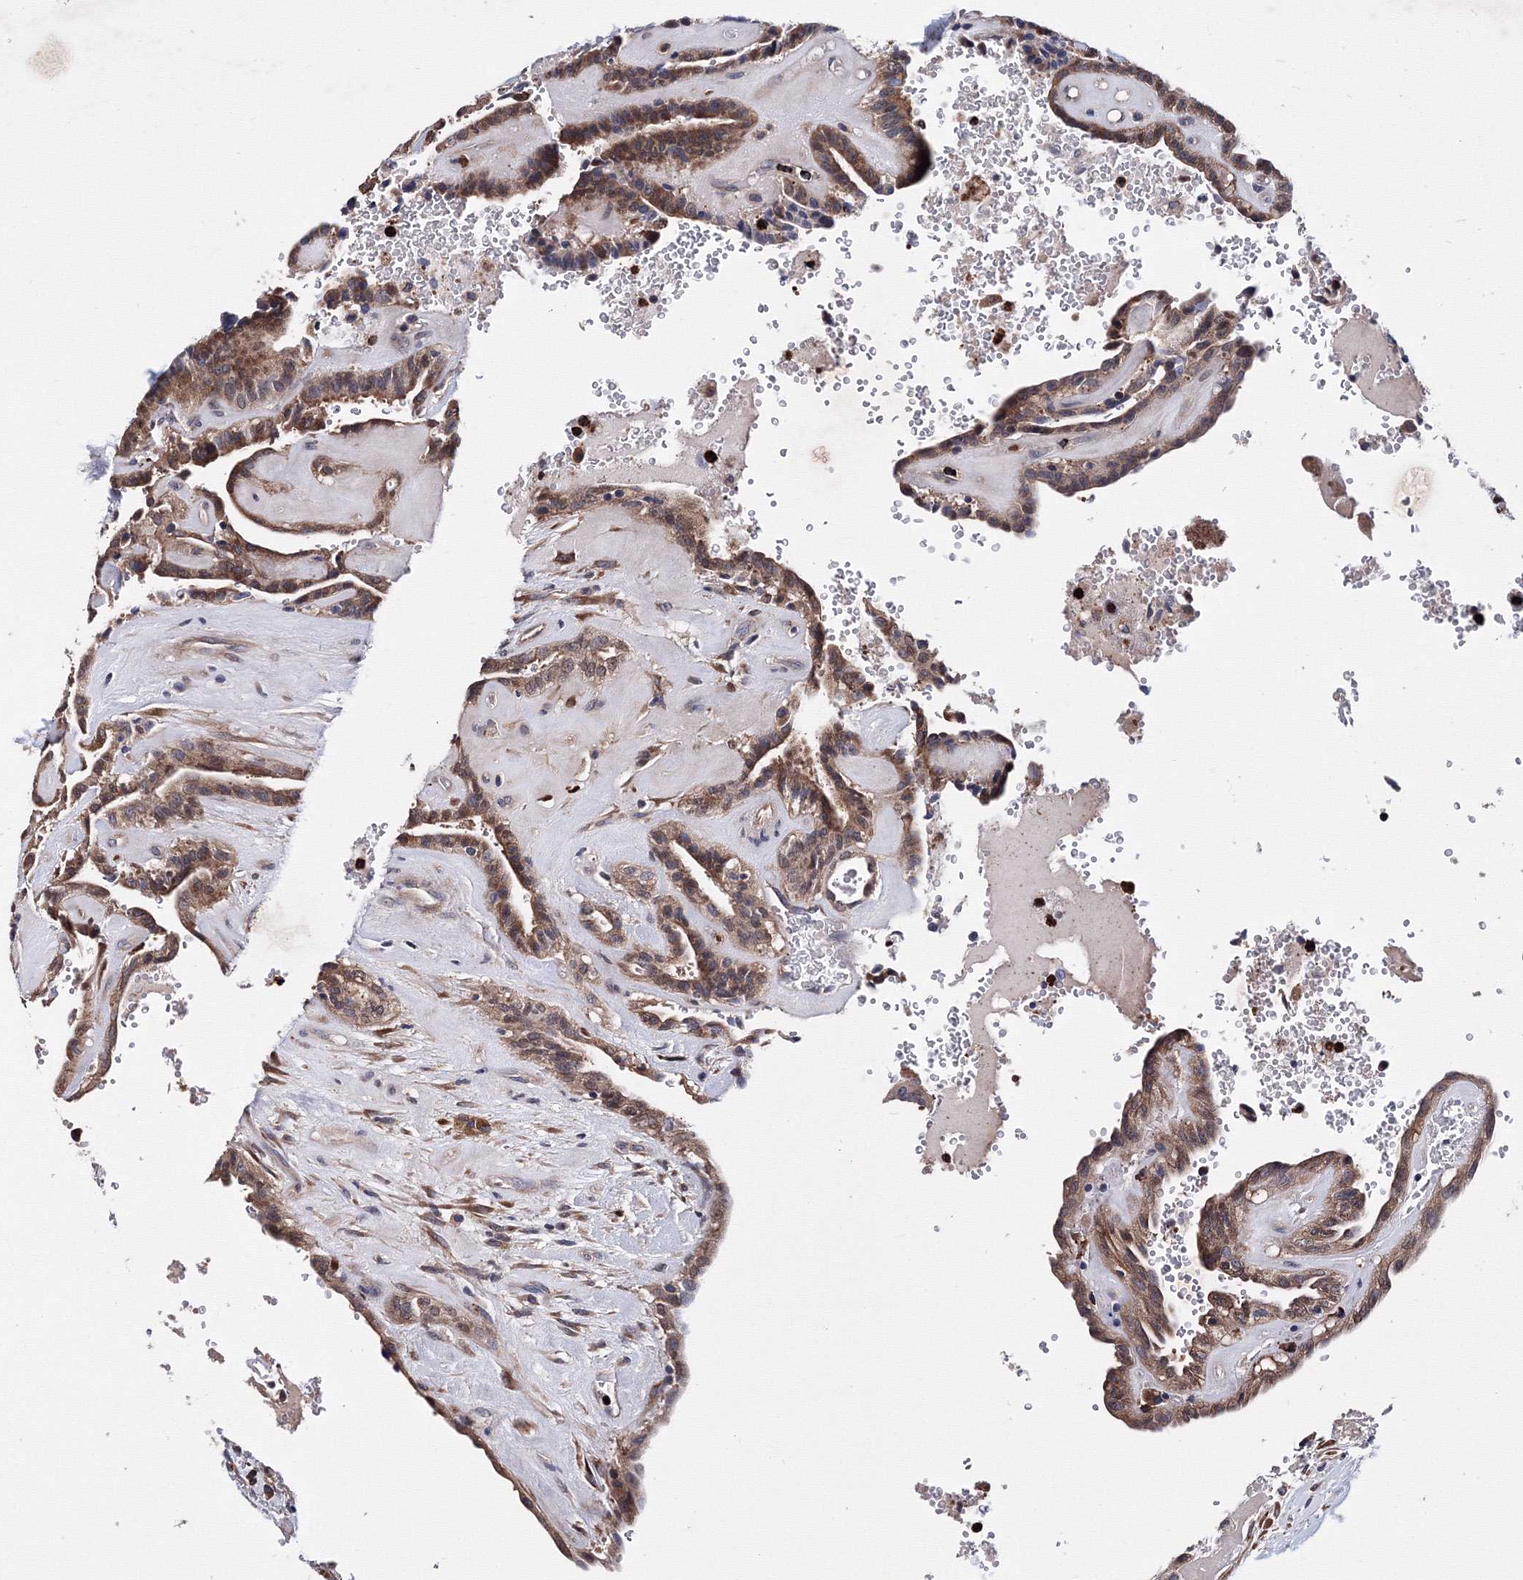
{"staining": {"intensity": "moderate", "quantity": "25%-75%", "location": "cytoplasmic/membranous"}, "tissue": "thyroid cancer", "cell_type": "Tumor cells", "image_type": "cancer", "snomed": [{"axis": "morphology", "description": "Papillary adenocarcinoma, NOS"}, {"axis": "topography", "description": "Thyroid gland"}], "caption": "Thyroid cancer (papillary adenocarcinoma) stained for a protein (brown) exhibits moderate cytoplasmic/membranous positive staining in approximately 25%-75% of tumor cells.", "gene": "PHYKPL", "patient": {"sex": "male", "age": 77}}